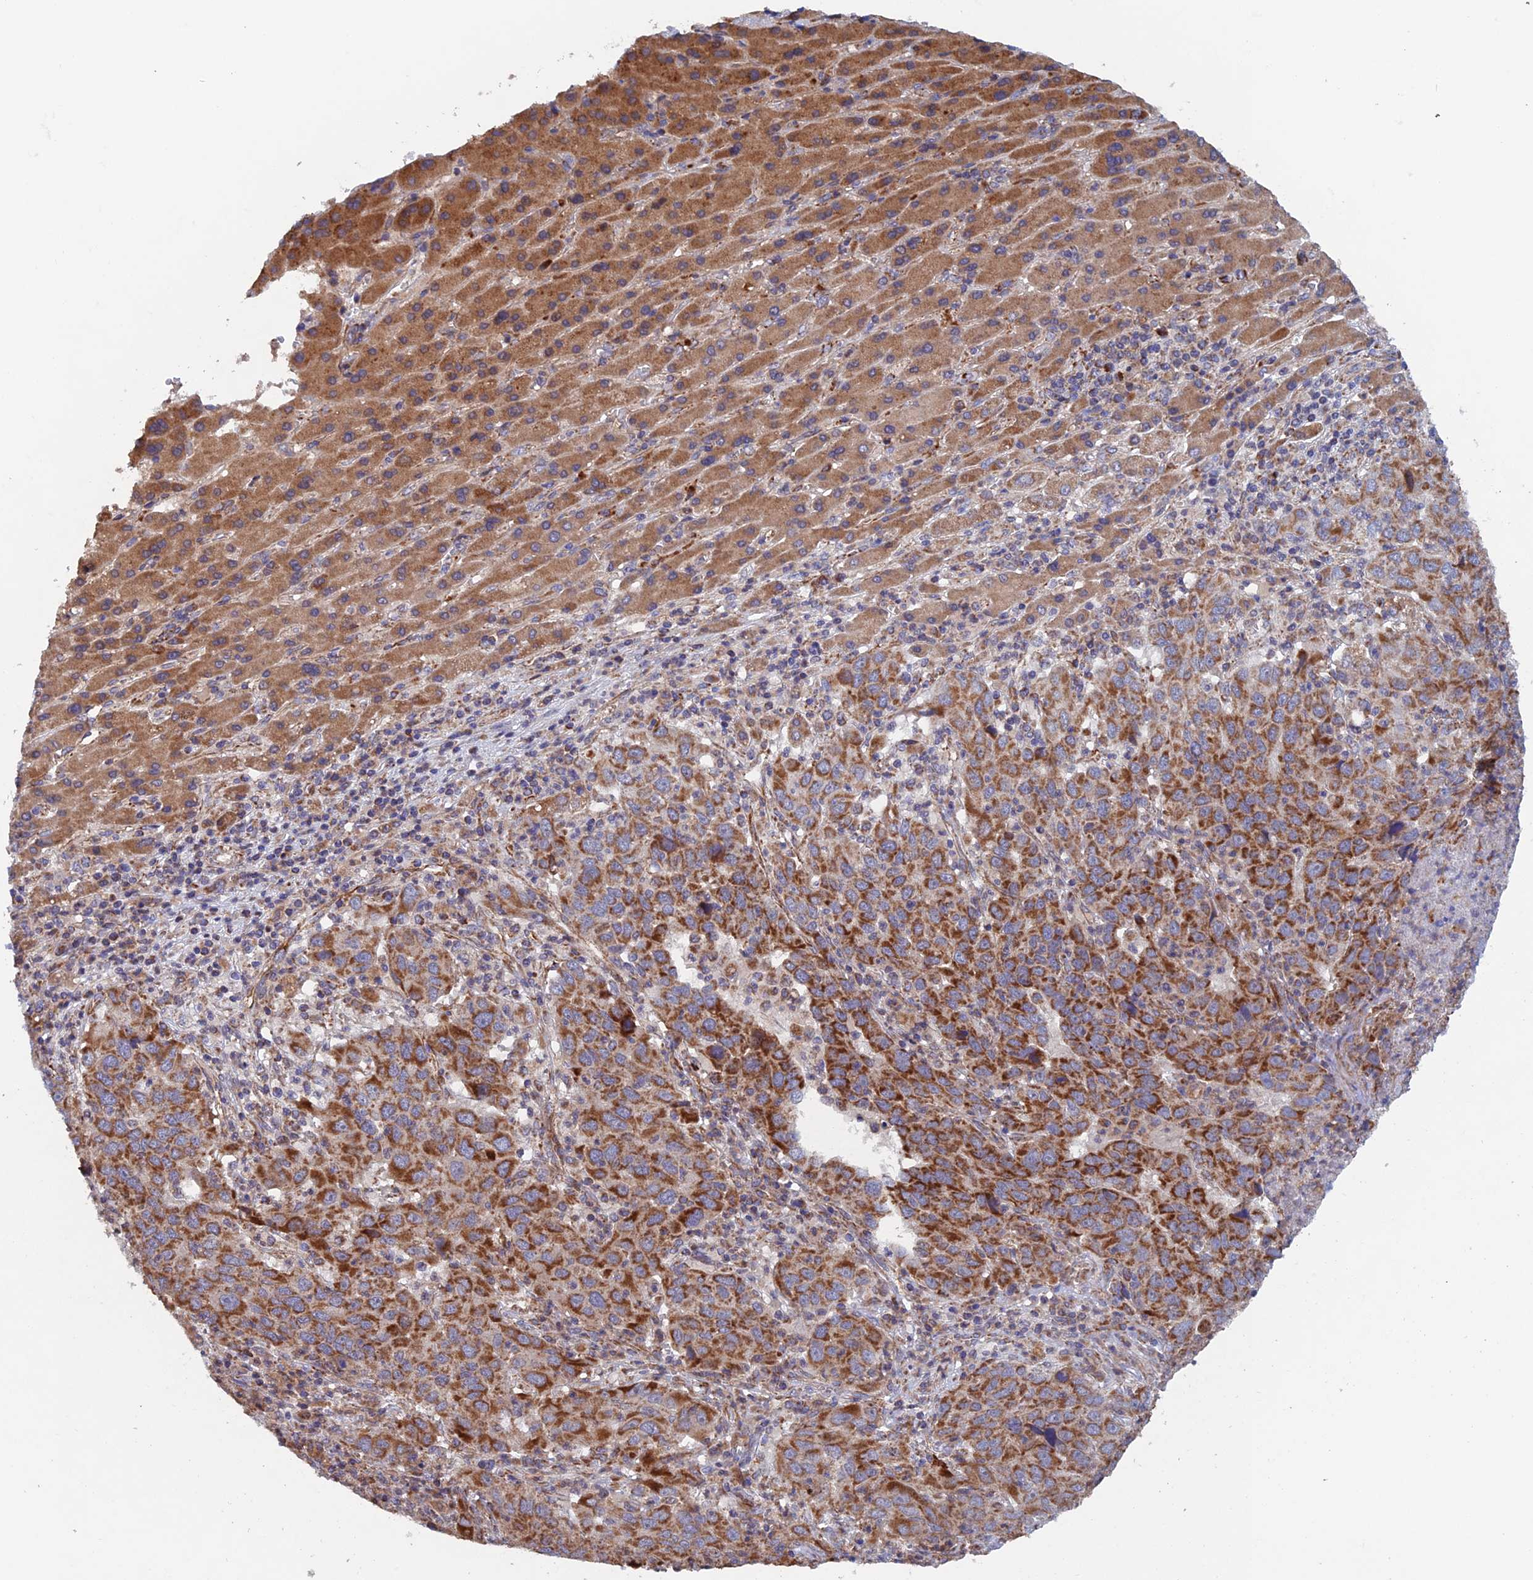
{"staining": {"intensity": "strong", "quantity": ">75%", "location": "cytoplasmic/membranous"}, "tissue": "liver cancer", "cell_type": "Tumor cells", "image_type": "cancer", "snomed": [{"axis": "morphology", "description": "Carcinoma, Hepatocellular, NOS"}, {"axis": "topography", "description": "Liver"}], "caption": "An image of liver hepatocellular carcinoma stained for a protein reveals strong cytoplasmic/membranous brown staining in tumor cells.", "gene": "MRPL1", "patient": {"sex": "male", "age": 63}}